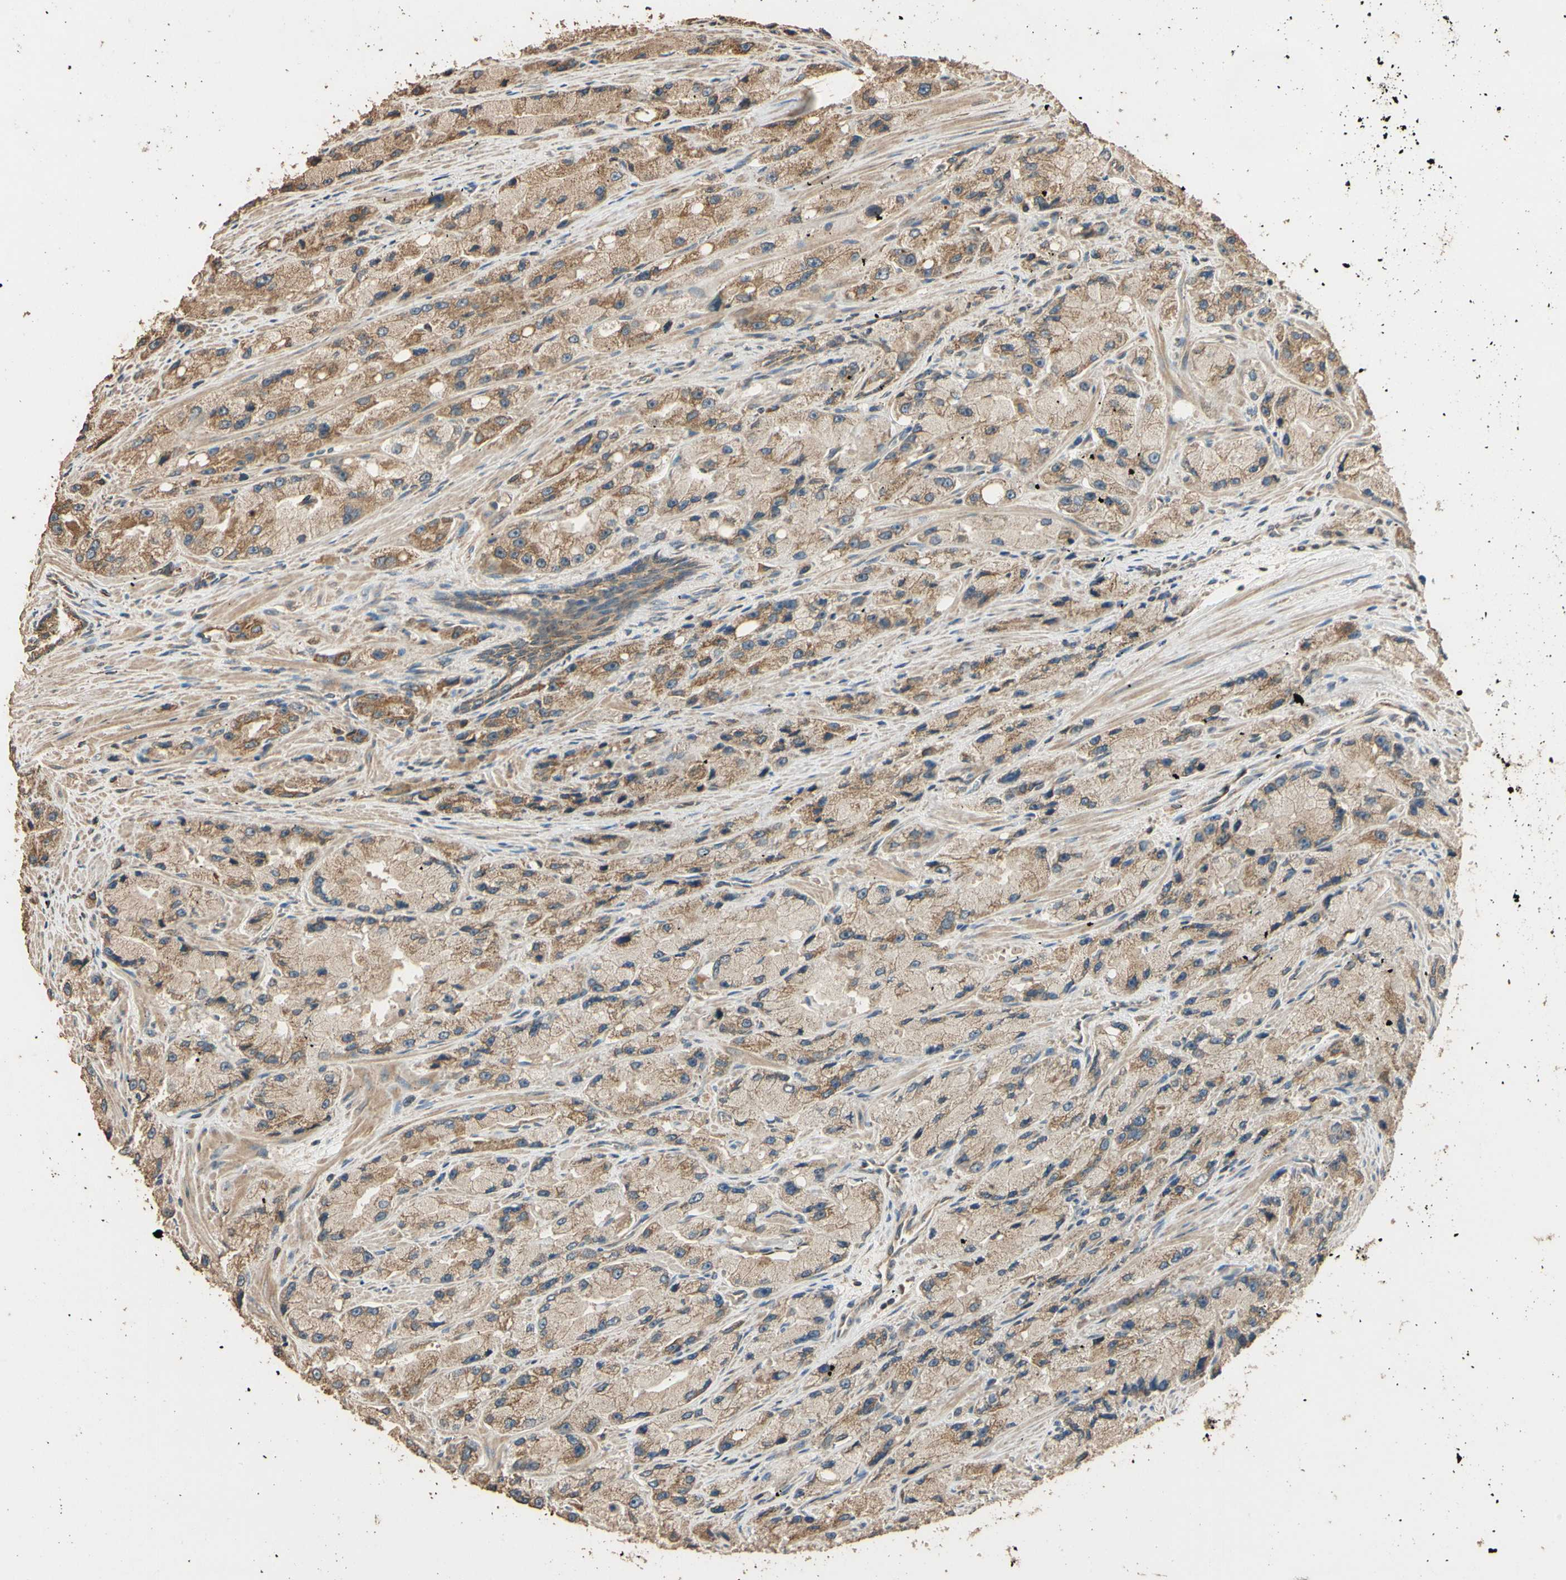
{"staining": {"intensity": "moderate", "quantity": ">75%", "location": "cytoplasmic/membranous"}, "tissue": "prostate cancer", "cell_type": "Tumor cells", "image_type": "cancer", "snomed": [{"axis": "morphology", "description": "Adenocarcinoma, High grade"}, {"axis": "topography", "description": "Prostate"}], "caption": "A high-resolution micrograph shows immunohistochemistry (IHC) staining of prostate cancer, which demonstrates moderate cytoplasmic/membranous positivity in approximately >75% of tumor cells.", "gene": "STX18", "patient": {"sex": "male", "age": 58}}